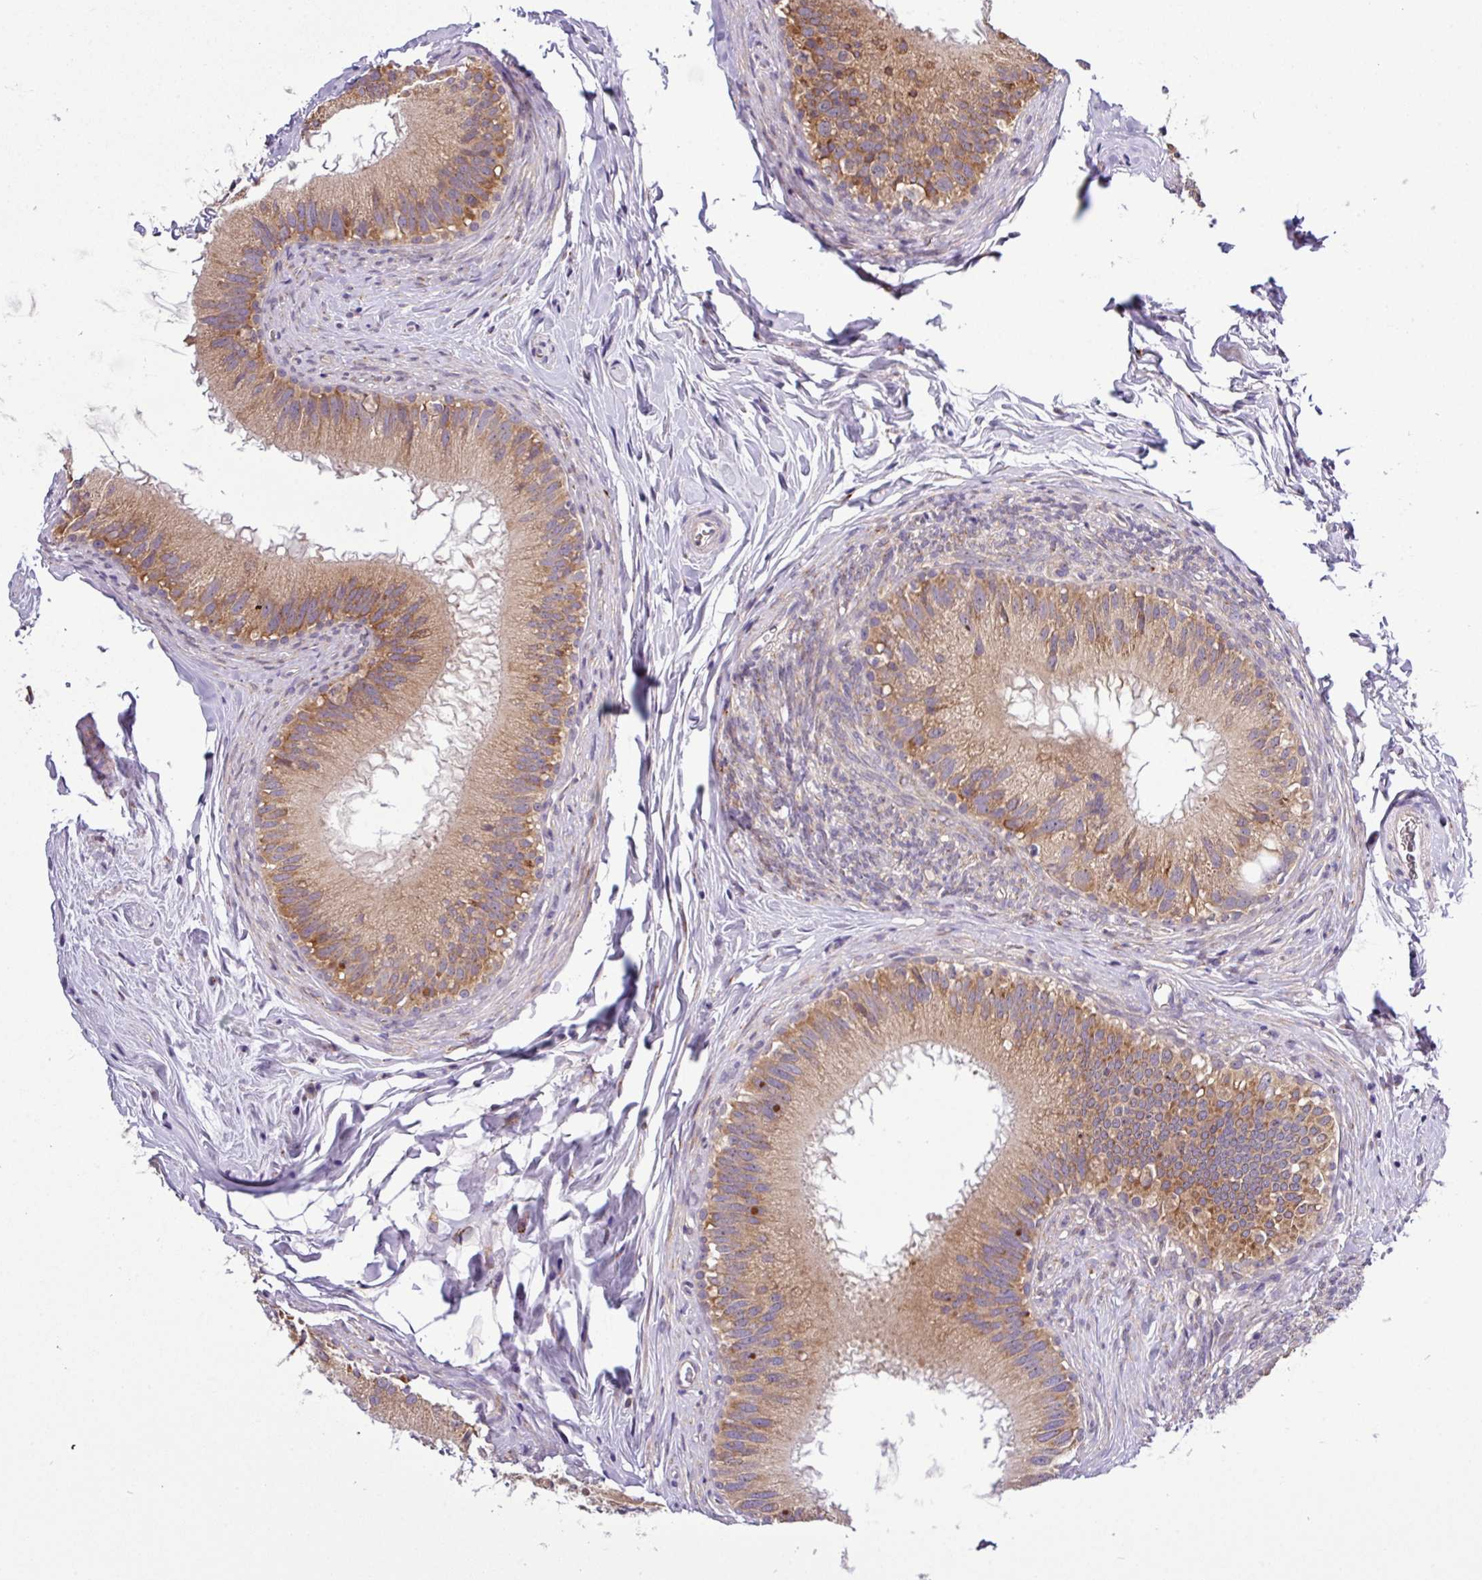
{"staining": {"intensity": "moderate", "quantity": ">75%", "location": "cytoplasmic/membranous"}, "tissue": "epididymis", "cell_type": "Glandular cells", "image_type": "normal", "snomed": [{"axis": "morphology", "description": "Normal tissue, NOS"}, {"axis": "topography", "description": "Epididymis"}], "caption": "The histopathology image reveals staining of unremarkable epididymis, revealing moderate cytoplasmic/membranous protein expression (brown color) within glandular cells. Immunohistochemistry (ihc) stains the protein of interest in brown and the nuclei are stained blue.", "gene": "TM2D2", "patient": {"sex": "male", "age": 38}}